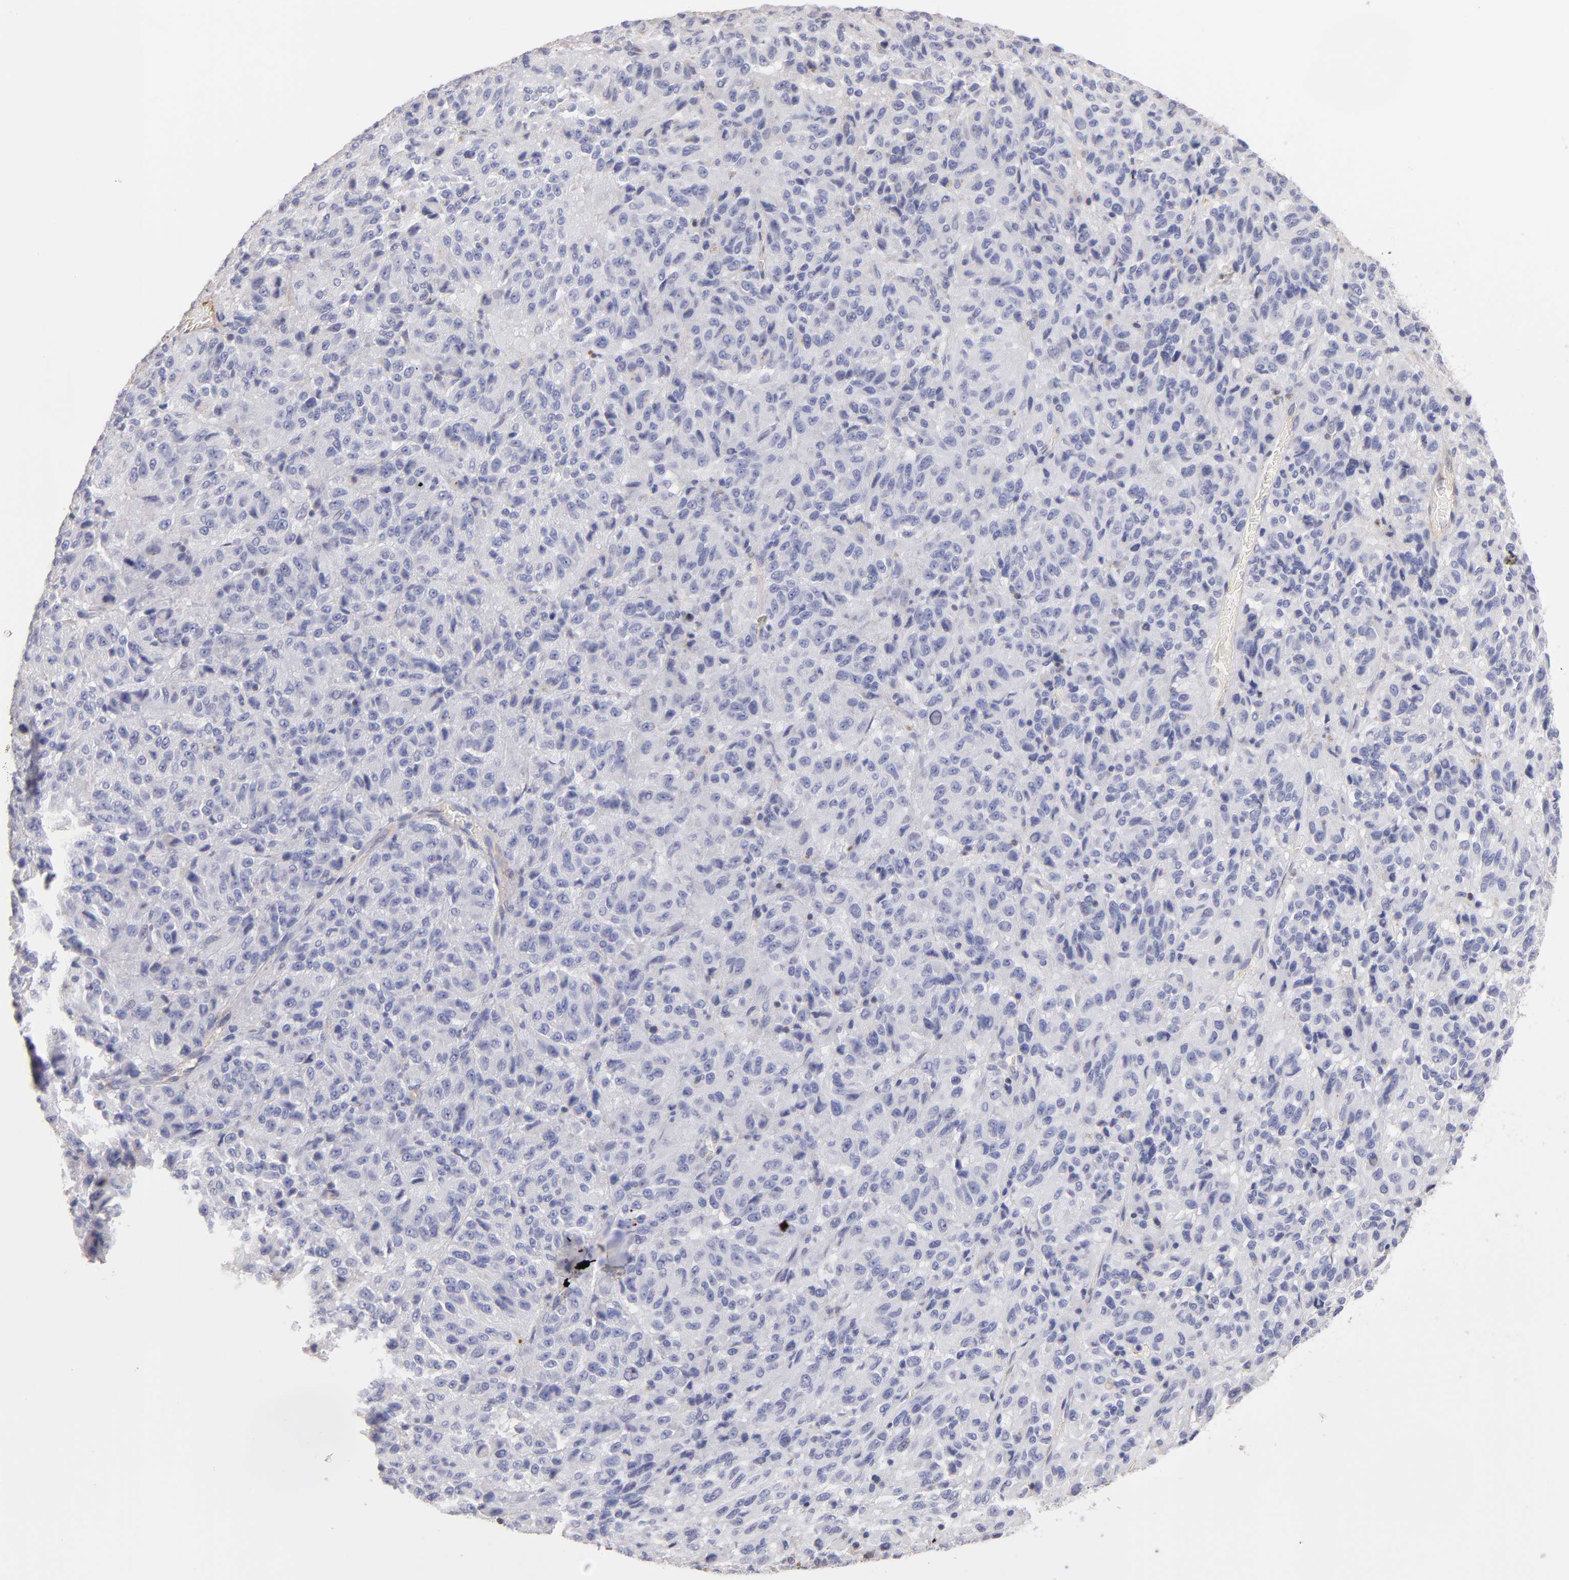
{"staining": {"intensity": "negative", "quantity": "none", "location": "none"}, "tissue": "melanoma", "cell_type": "Tumor cells", "image_type": "cancer", "snomed": [{"axis": "morphology", "description": "Malignant melanoma, Metastatic site"}, {"axis": "topography", "description": "Lung"}], "caption": "This is a image of immunohistochemistry (IHC) staining of malignant melanoma (metastatic site), which shows no positivity in tumor cells.", "gene": "ABCB1", "patient": {"sex": "male", "age": 64}}